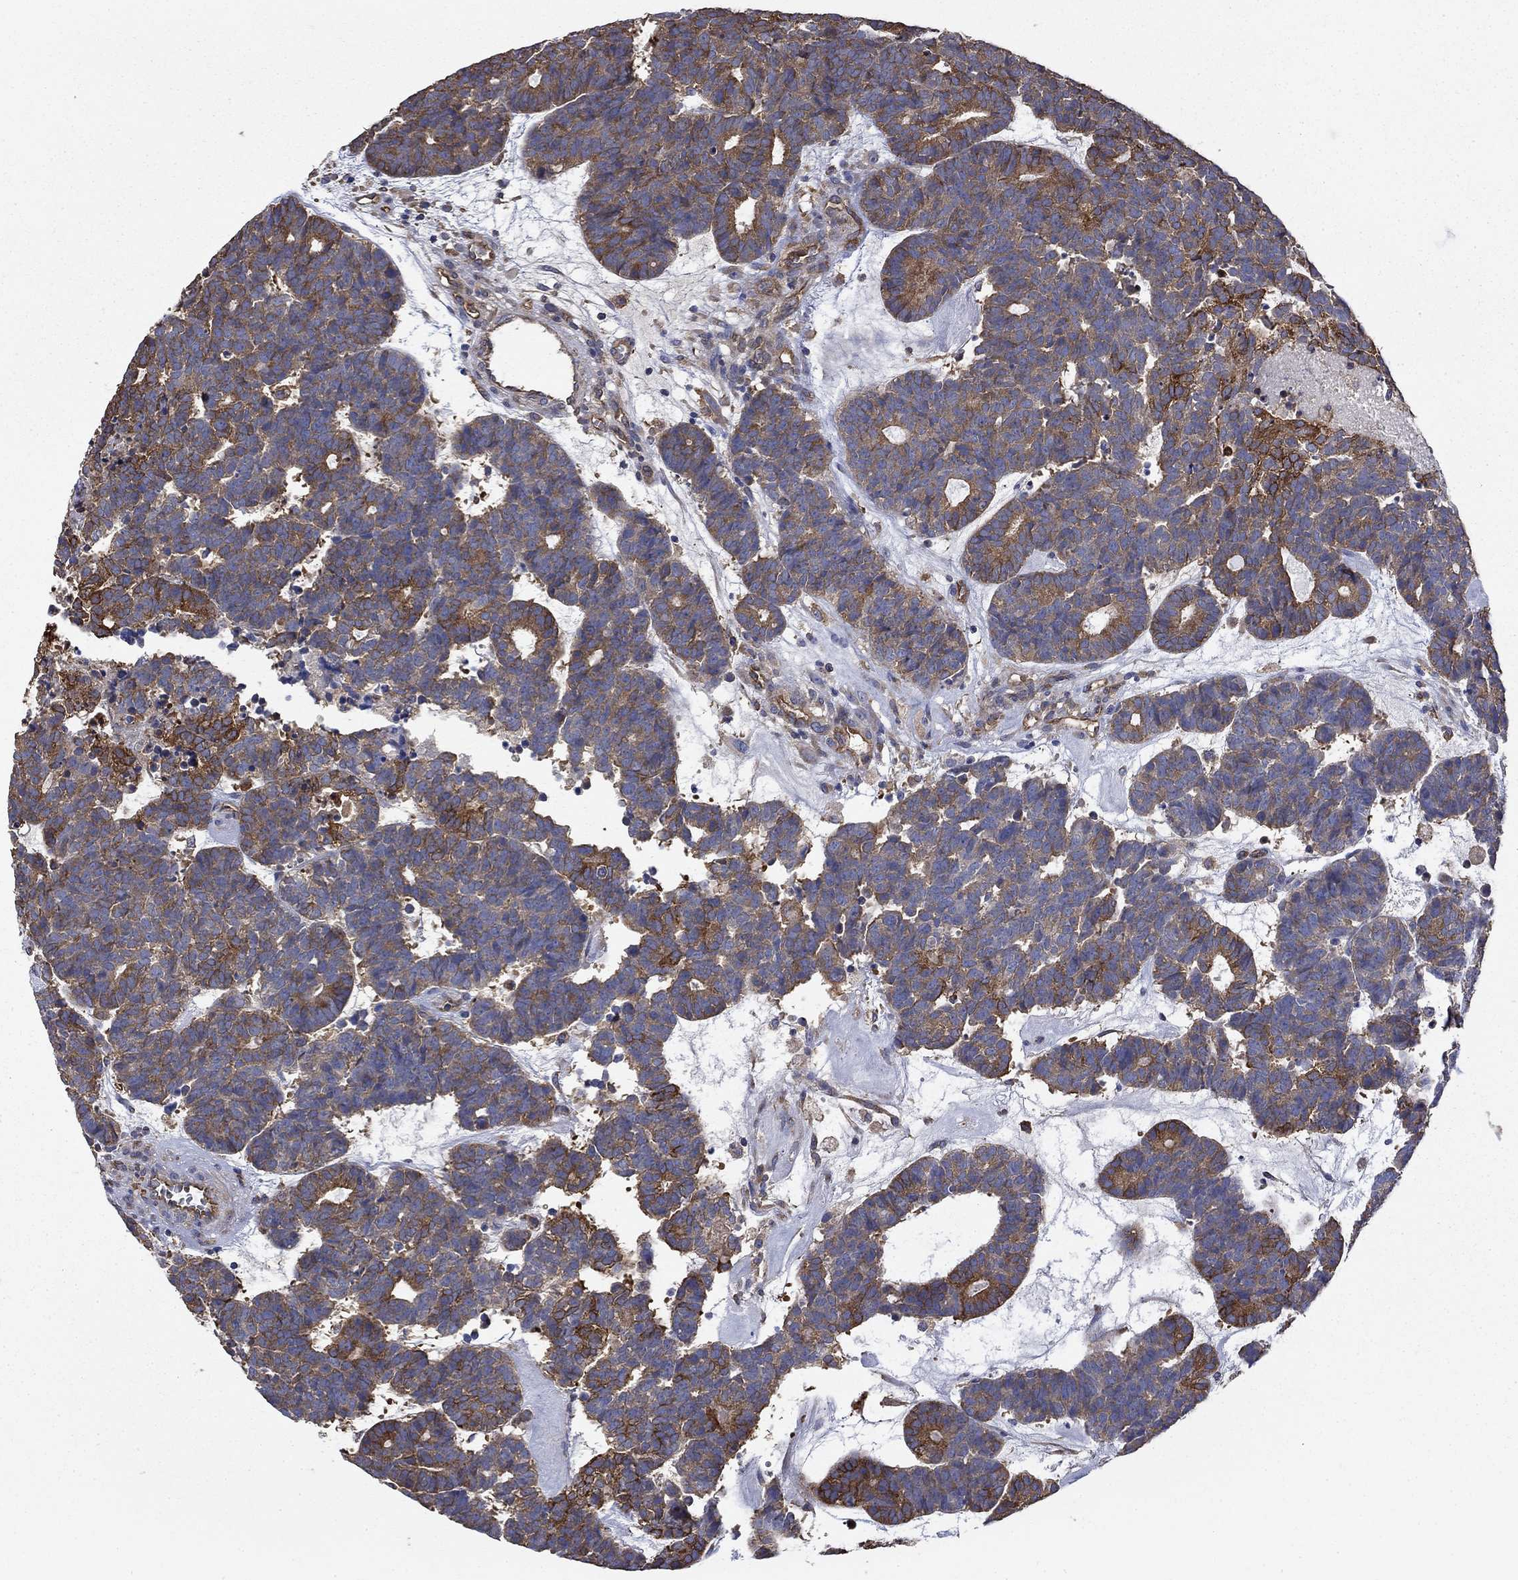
{"staining": {"intensity": "strong", "quantity": "25%-75%", "location": "cytoplasmic/membranous"}, "tissue": "head and neck cancer", "cell_type": "Tumor cells", "image_type": "cancer", "snomed": [{"axis": "morphology", "description": "Adenocarcinoma, NOS"}, {"axis": "topography", "description": "Head-Neck"}], "caption": "Immunohistochemical staining of head and neck cancer demonstrates high levels of strong cytoplasmic/membranous positivity in about 25%-75% of tumor cells. Nuclei are stained in blue.", "gene": "DPYSL2", "patient": {"sex": "female", "age": 81}}